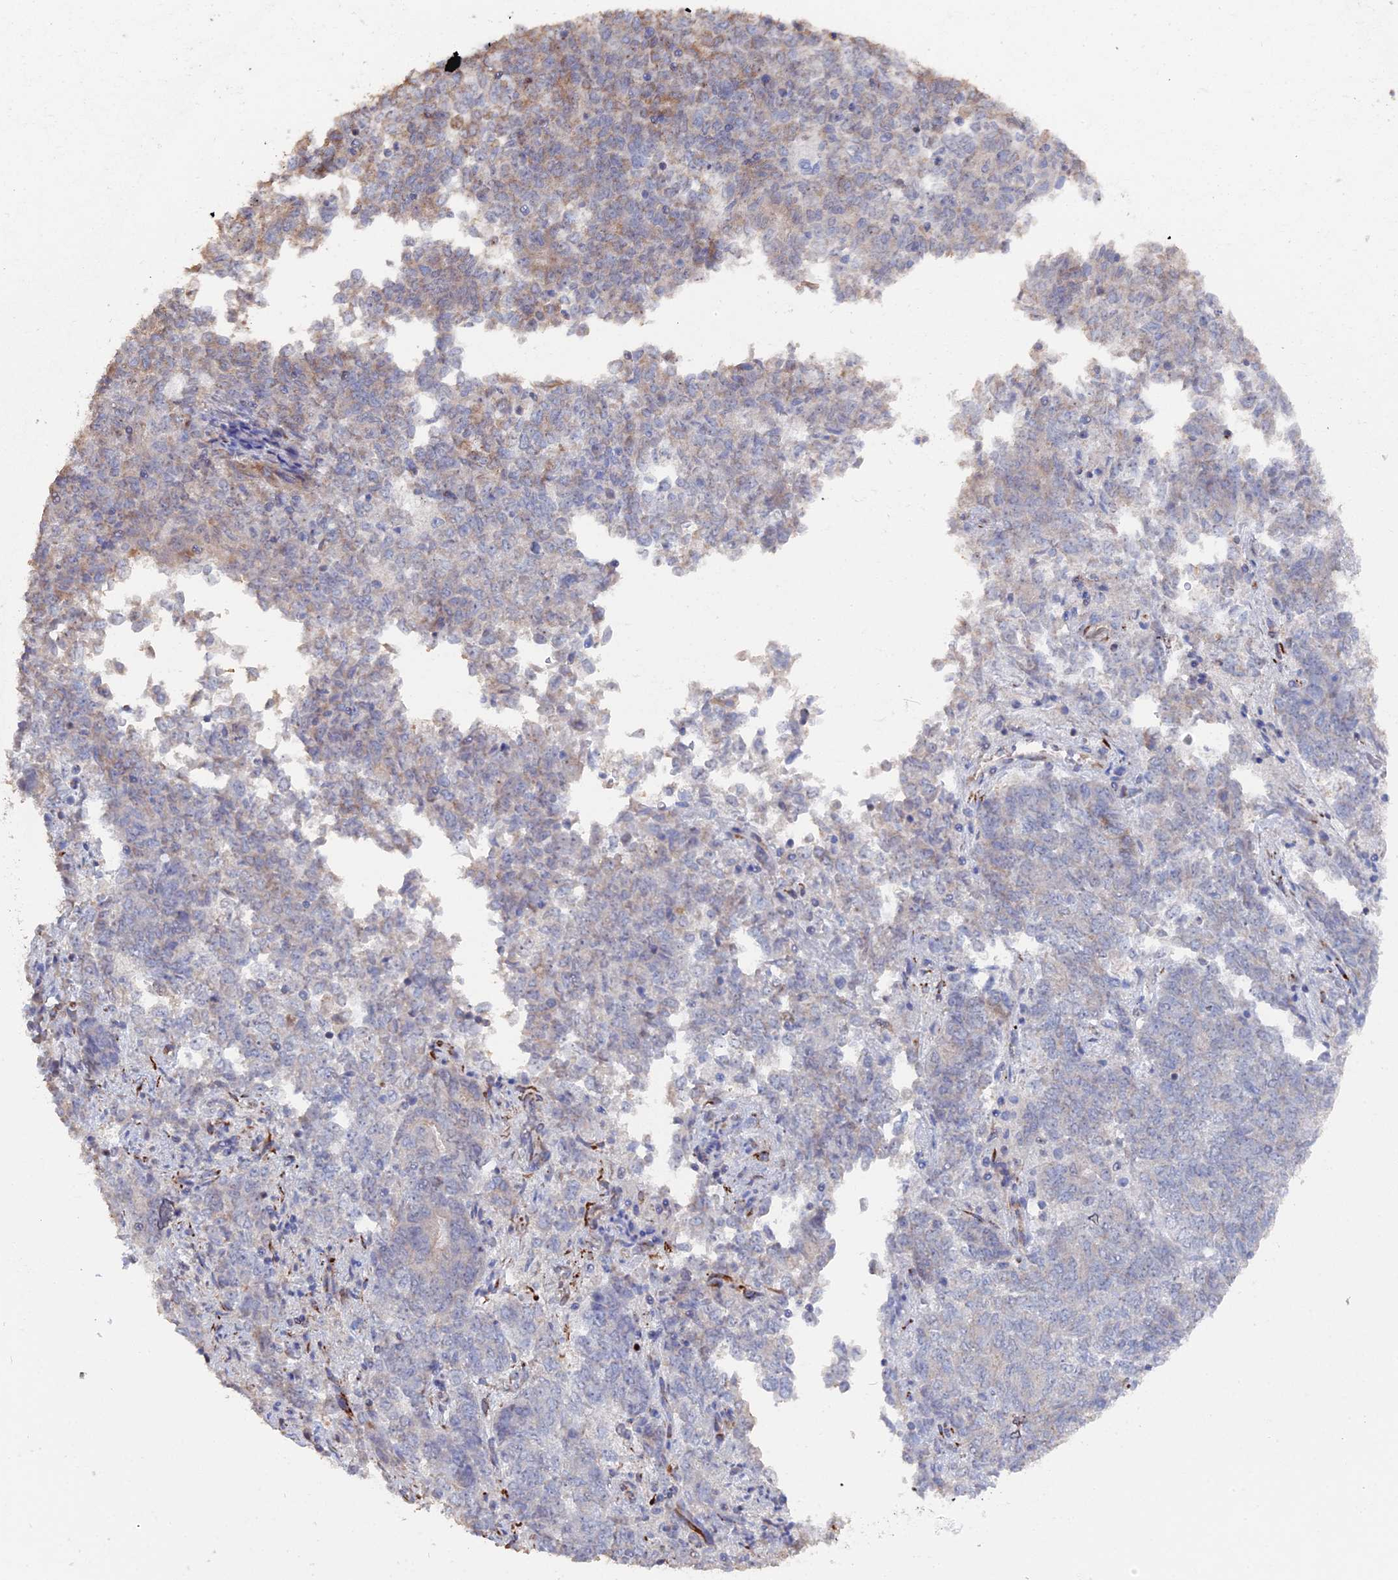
{"staining": {"intensity": "moderate", "quantity": "<25%", "location": "cytoplasmic/membranous"}, "tissue": "endometrial cancer", "cell_type": "Tumor cells", "image_type": "cancer", "snomed": [{"axis": "morphology", "description": "Adenocarcinoma, NOS"}, {"axis": "topography", "description": "Endometrium"}], "caption": "Protein expression analysis of human endometrial adenocarcinoma reveals moderate cytoplasmic/membranous expression in approximately <25% of tumor cells. The staining is performed using DAB brown chromogen to label protein expression. The nuclei are counter-stained blue using hematoxylin.", "gene": "SEMG2", "patient": {"sex": "female", "age": 80}}